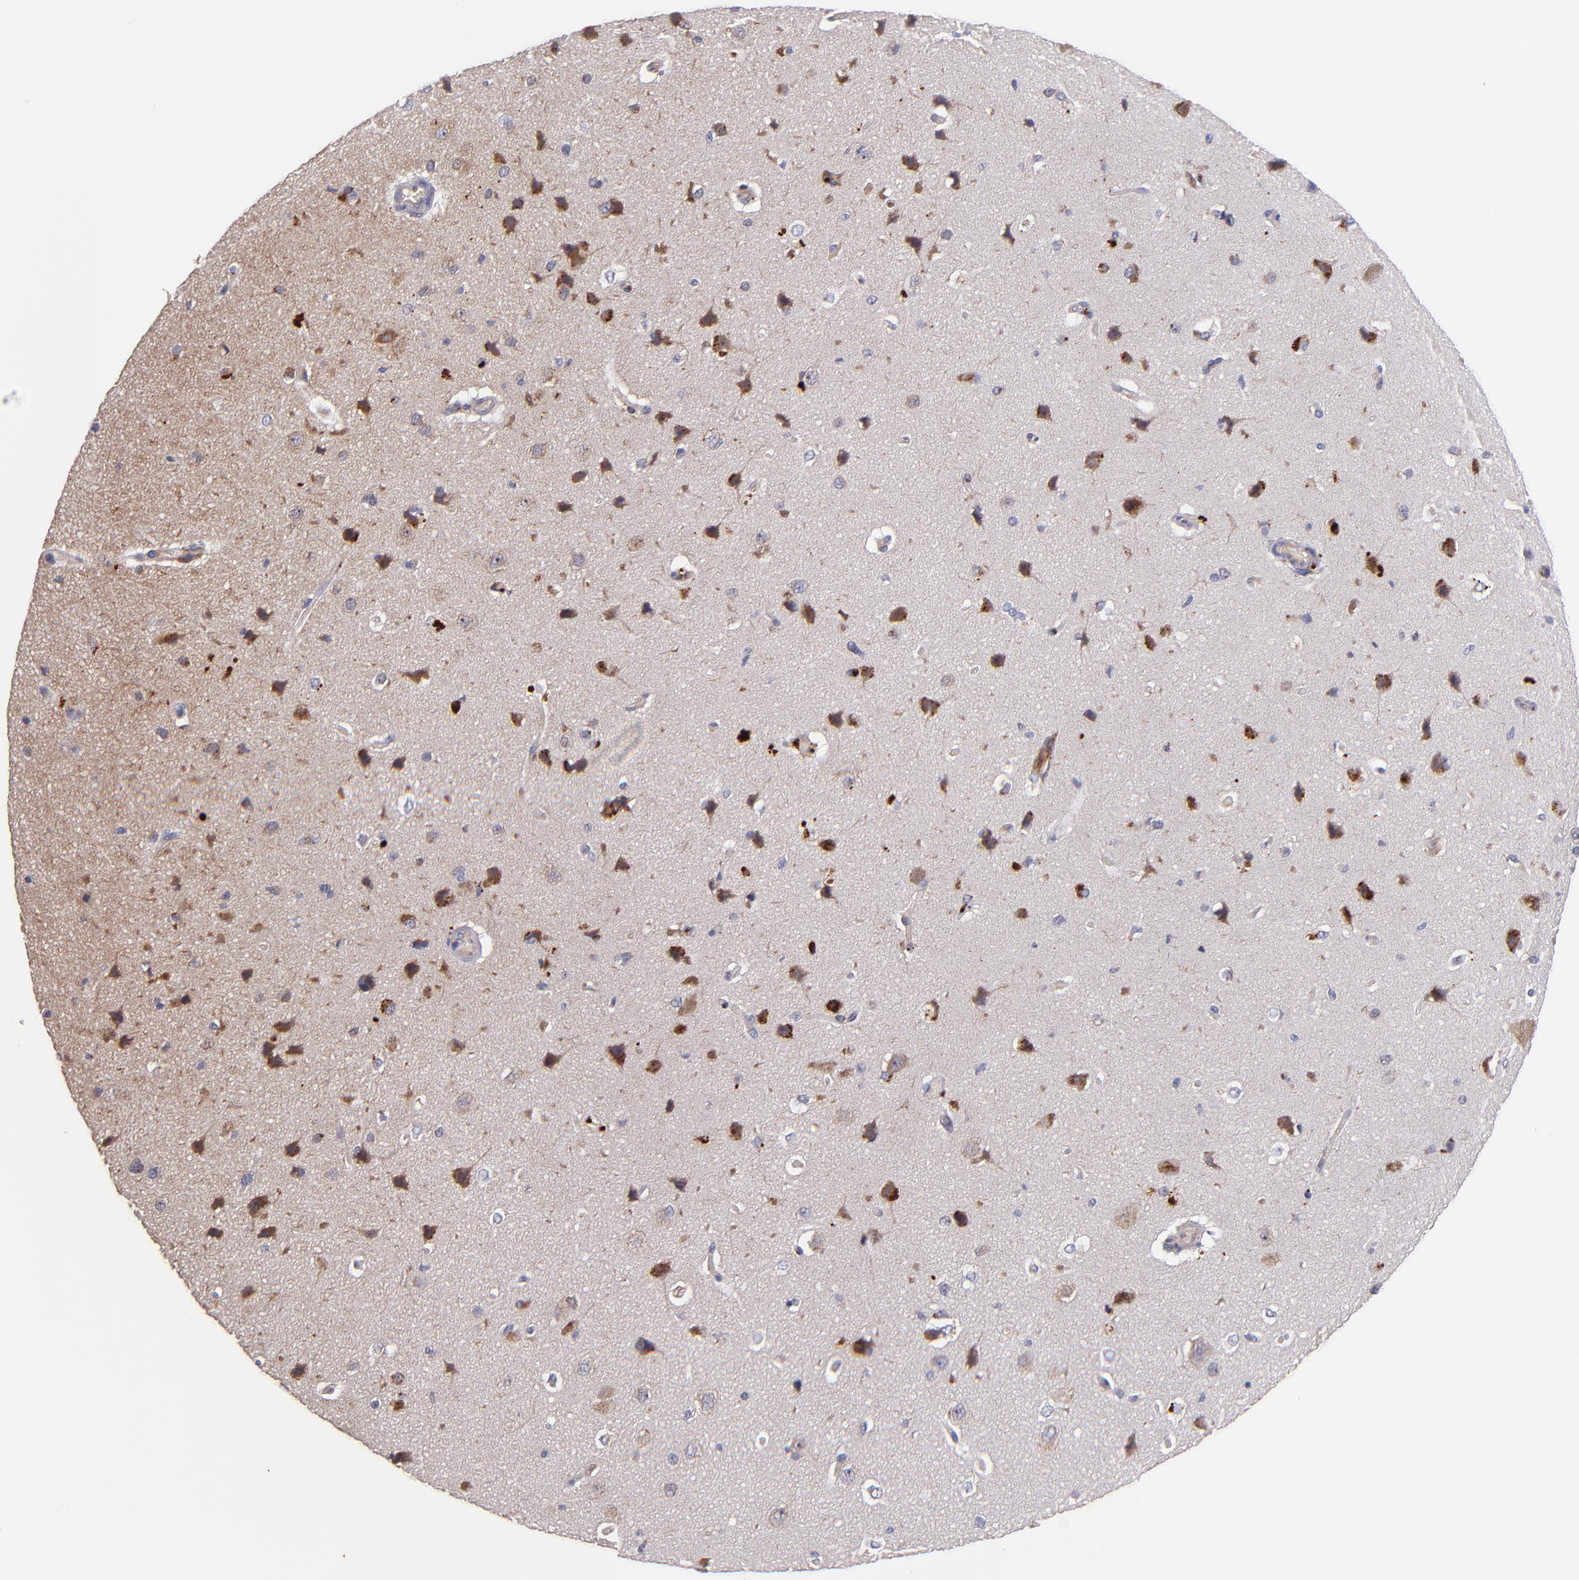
{"staining": {"intensity": "negative", "quantity": "none", "location": "none"}, "tissue": "cerebral cortex", "cell_type": "Endothelial cells", "image_type": "normal", "snomed": [{"axis": "morphology", "description": "Normal tissue, NOS"}, {"axis": "topography", "description": "Cerebral cortex"}], "caption": "This is an immunohistochemistry micrograph of unremarkable human cerebral cortex. There is no positivity in endothelial cells.", "gene": "MAGEE1", "patient": {"sex": "female", "age": 45}}